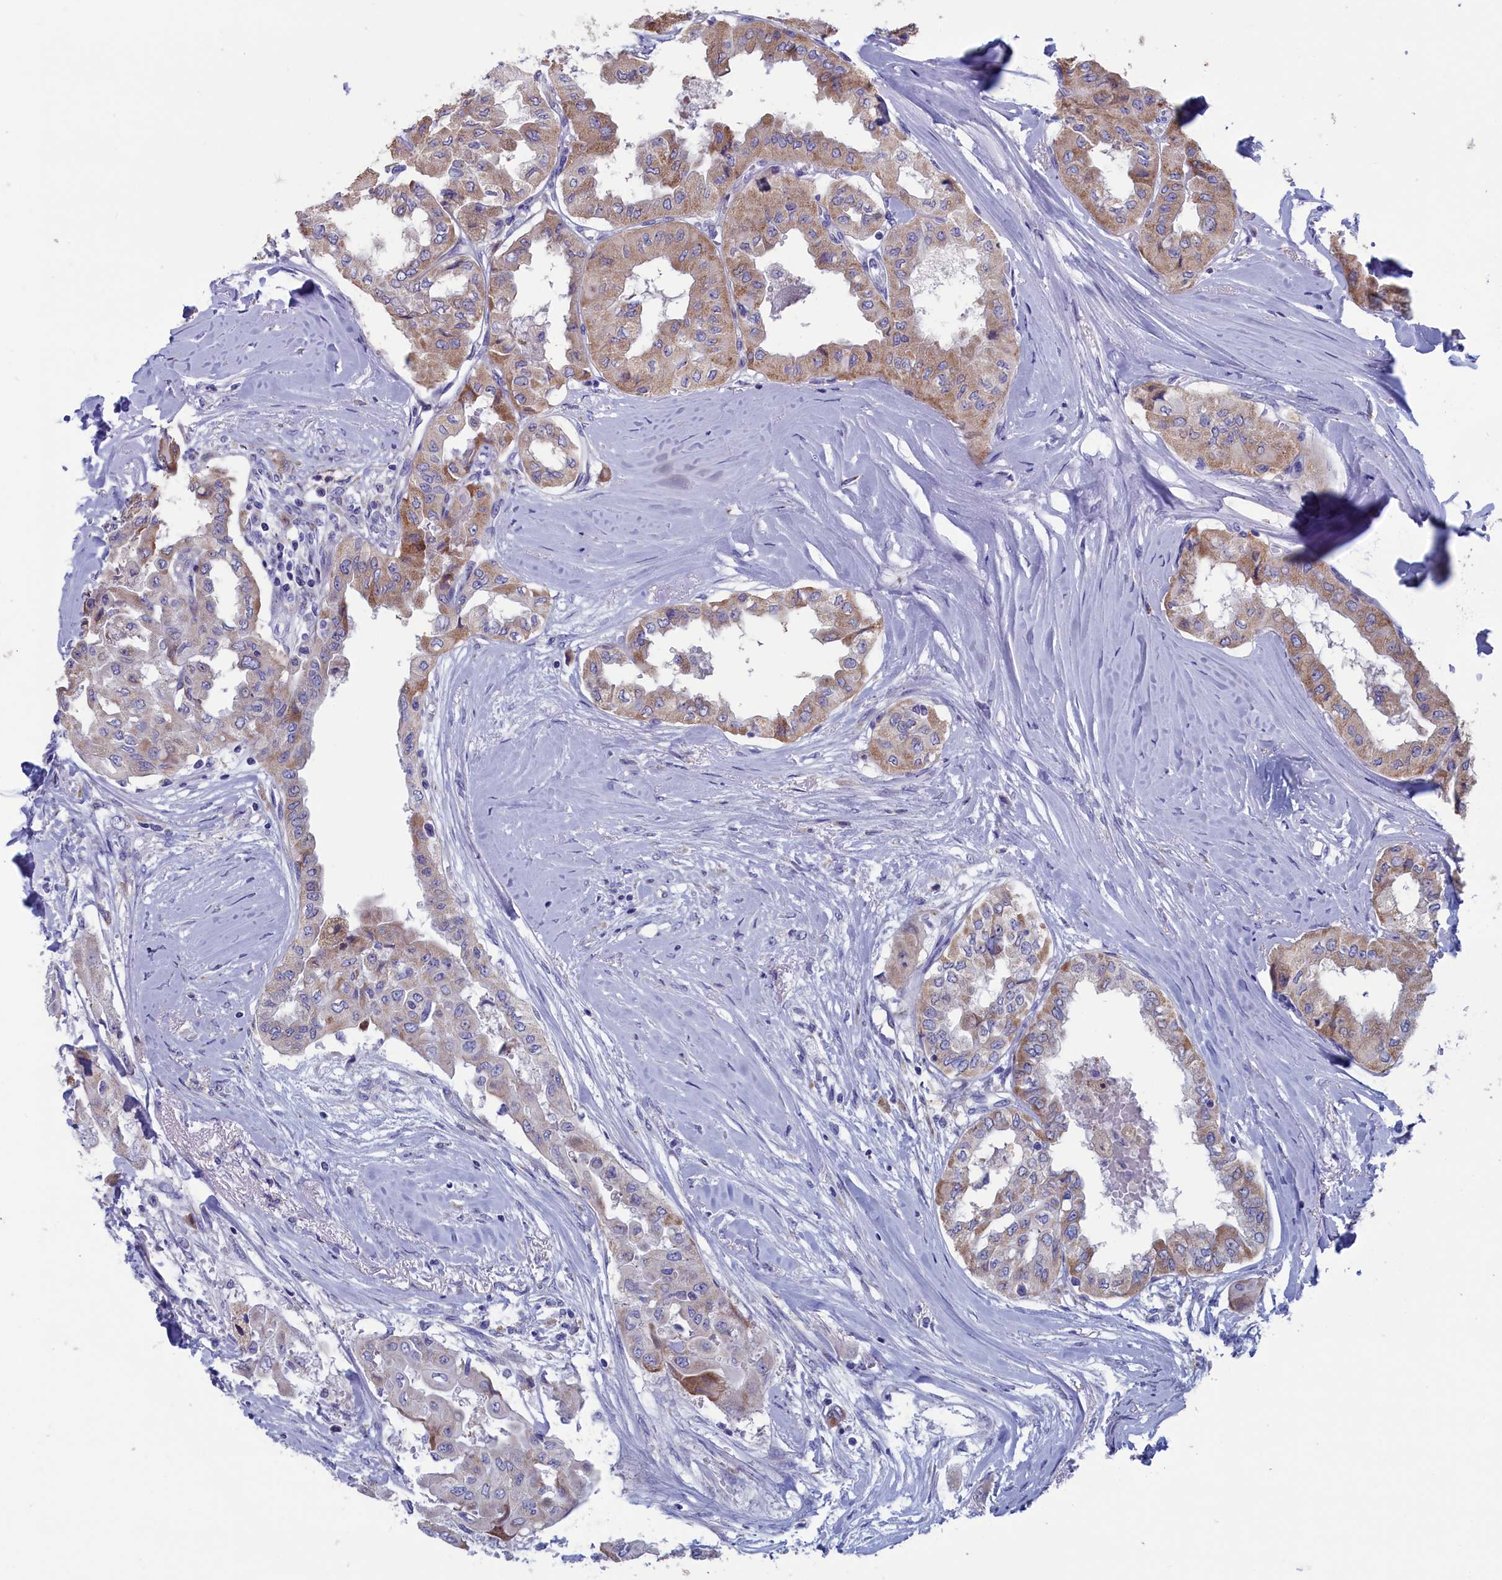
{"staining": {"intensity": "weak", "quantity": "25%-75%", "location": "cytoplasmic/membranous"}, "tissue": "thyroid cancer", "cell_type": "Tumor cells", "image_type": "cancer", "snomed": [{"axis": "morphology", "description": "Papillary adenocarcinoma, NOS"}, {"axis": "topography", "description": "Thyroid gland"}], "caption": "Immunohistochemistry (IHC) of human thyroid cancer shows low levels of weak cytoplasmic/membranous staining in about 25%-75% of tumor cells.", "gene": "NIBAN3", "patient": {"sex": "female", "age": 59}}